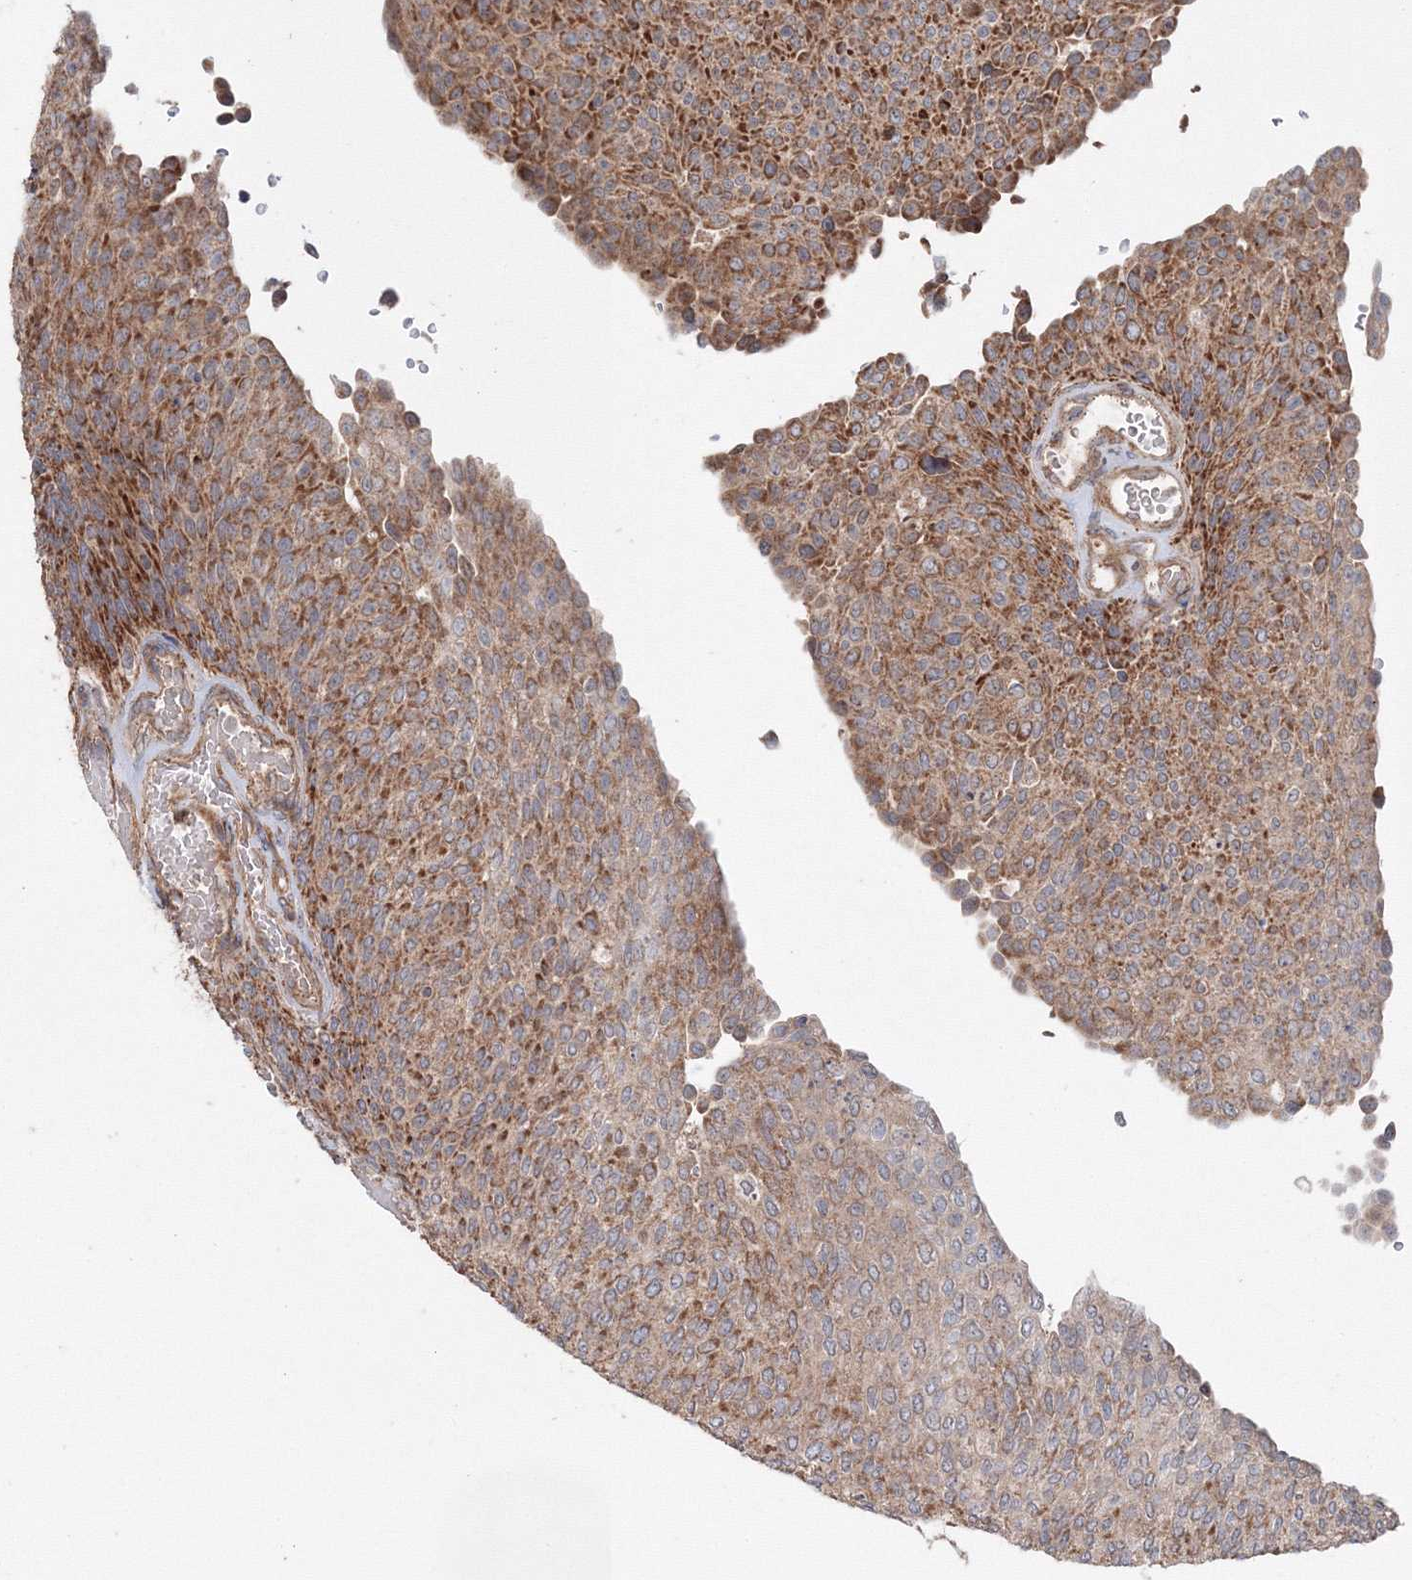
{"staining": {"intensity": "strong", "quantity": ">75%", "location": "cytoplasmic/membranous"}, "tissue": "urothelial cancer", "cell_type": "Tumor cells", "image_type": "cancer", "snomed": [{"axis": "morphology", "description": "Urothelial carcinoma, Low grade"}, {"axis": "topography", "description": "Urinary bladder"}], "caption": "Urothelial cancer stained for a protein (brown) exhibits strong cytoplasmic/membranous positive expression in about >75% of tumor cells.", "gene": "NOA1", "patient": {"sex": "female", "age": 79}}